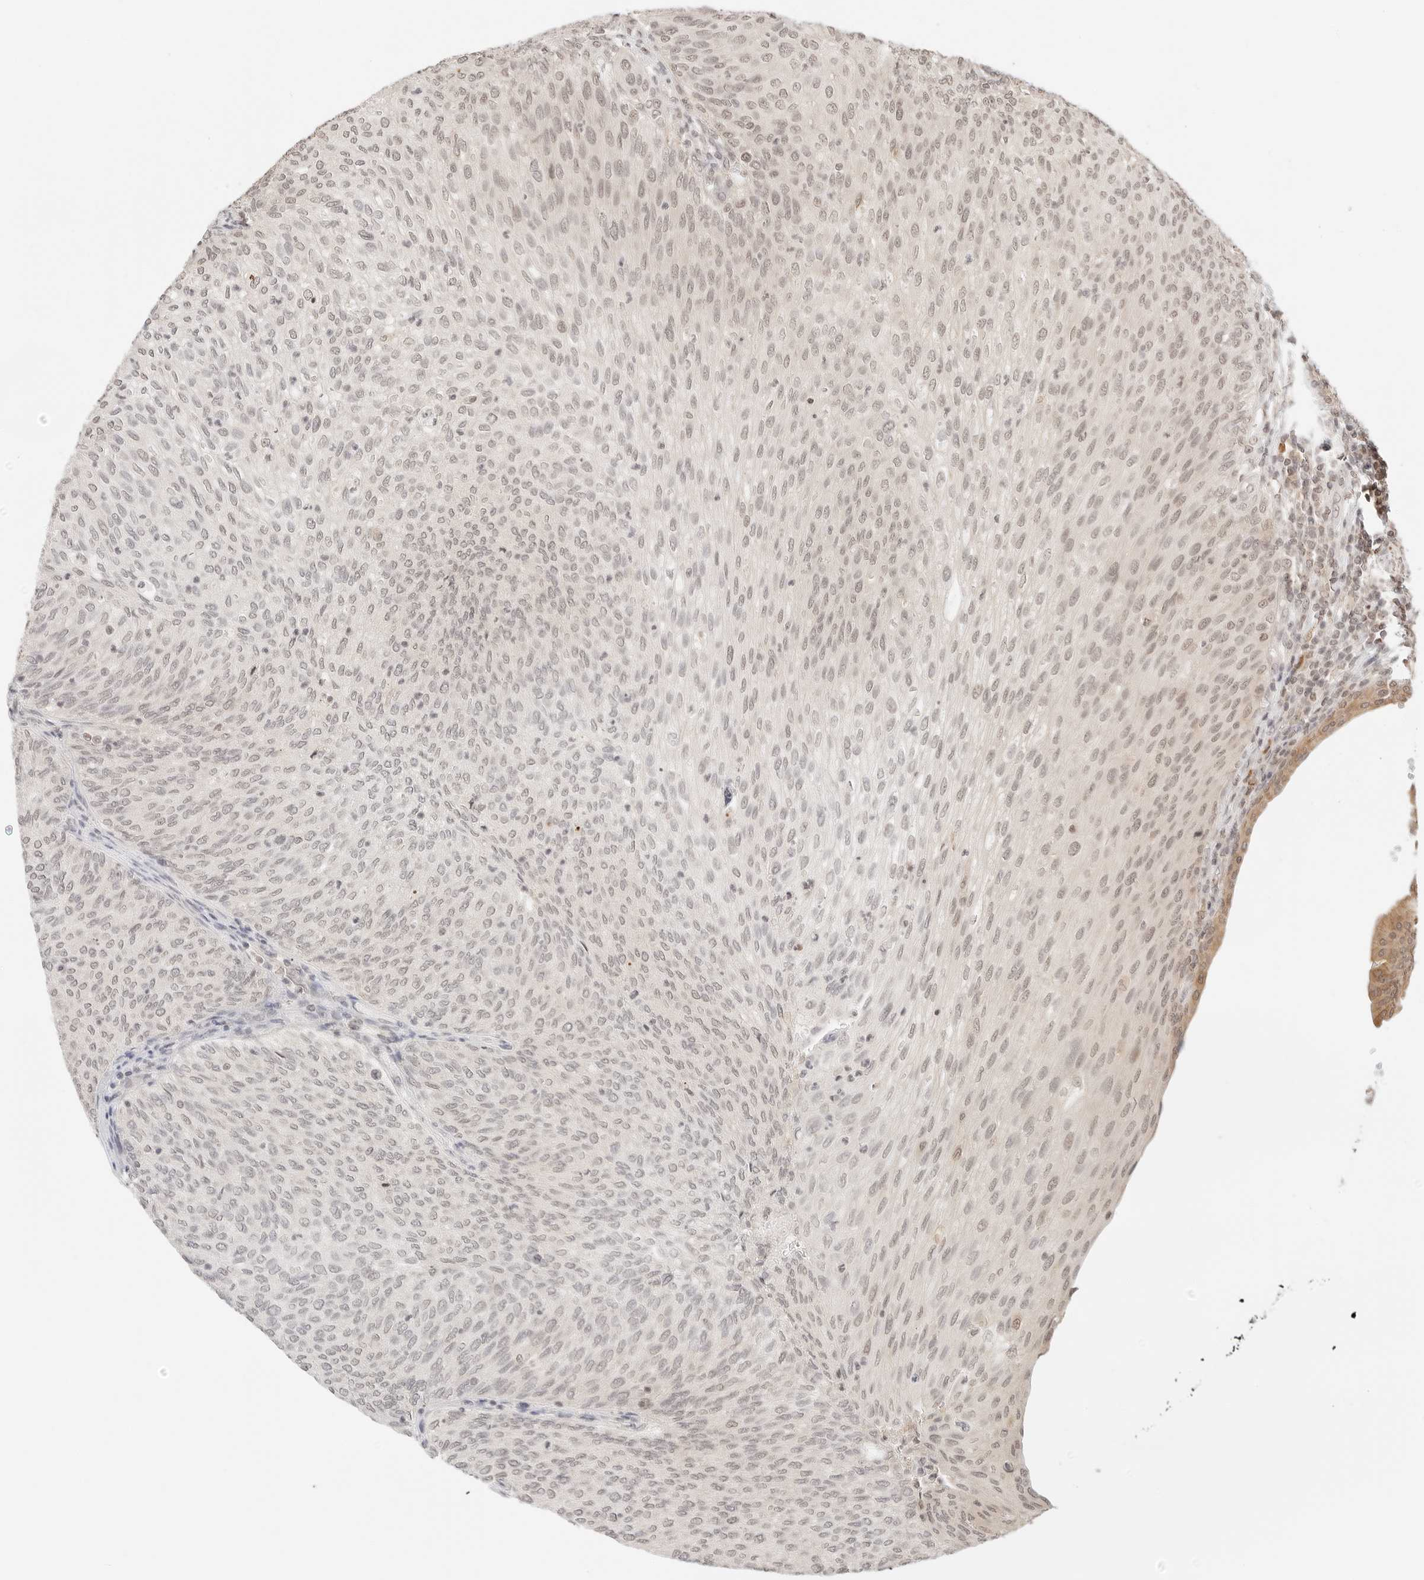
{"staining": {"intensity": "weak", "quantity": ">75%", "location": "nuclear"}, "tissue": "urothelial cancer", "cell_type": "Tumor cells", "image_type": "cancer", "snomed": [{"axis": "morphology", "description": "Urothelial carcinoma, Low grade"}, {"axis": "topography", "description": "Urinary bladder"}], "caption": "Weak nuclear staining is appreciated in approximately >75% of tumor cells in low-grade urothelial carcinoma.", "gene": "SEPTIN4", "patient": {"sex": "female", "age": 79}}